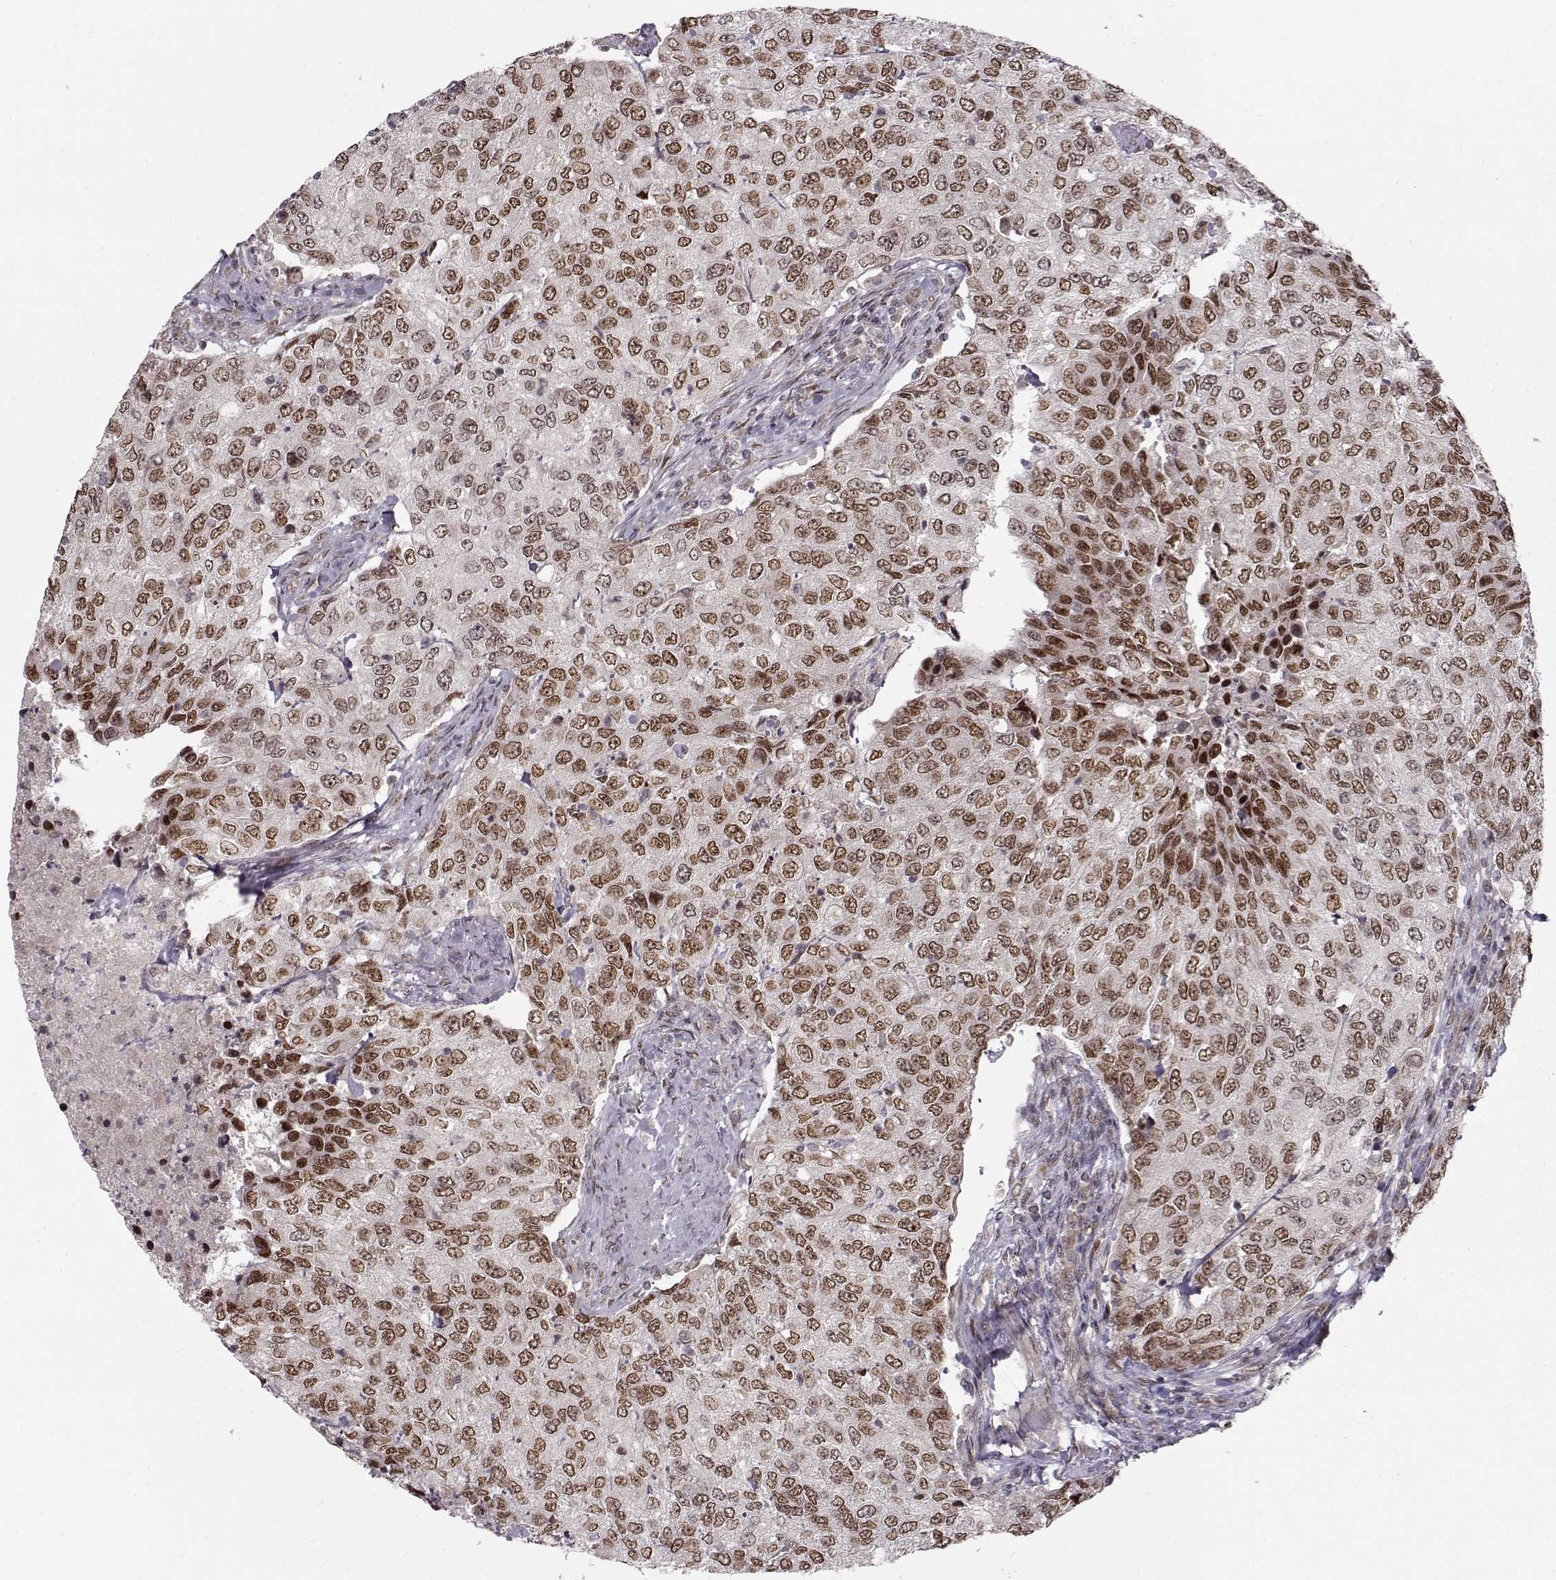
{"staining": {"intensity": "moderate", "quantity": ">75%", "location": "nuclear"}, "tissue": "urothelial cancer", "cell_type": "Tumor cells", "image_type": "cancer", "snomed": [{"axis": "morphology", "description": "Urothelial carcinoma, High grade"}, {"axis": "topography", "description": "Urinary bladder"}], "caption": "This photomicrograph displays high-grade urothelial carcinoma stained with immunohistochemistry (IHC) to label a protein in brown. The nuclear of tumor cells show moderate positivity for the protein. Nuclei are counter-stained blue.", "gene": "RAI1", "patient": {"sex": "female", "age": 78}}